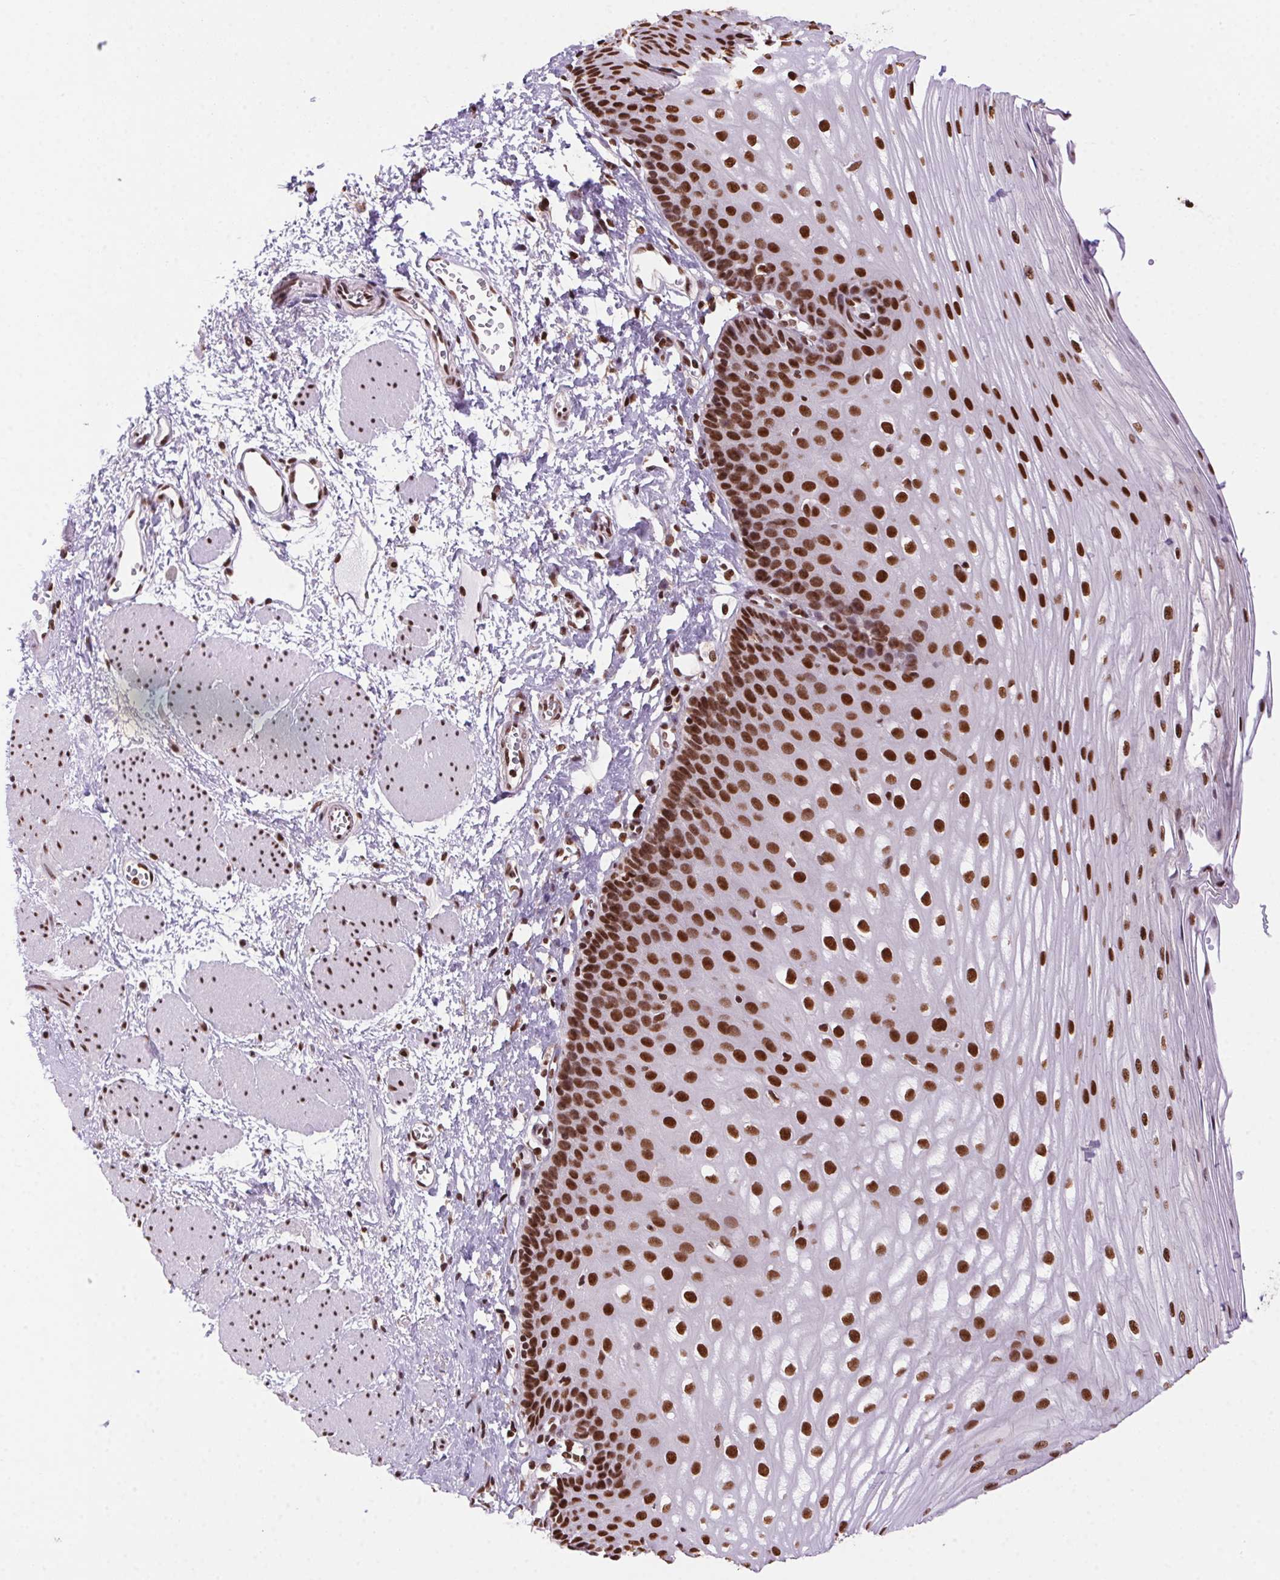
{"staining": {"intensity": "strong", "quantity": ">75%", "location": "nuclear"}, "tissue": "esophagus", "cell_type": "Squamous epithelial cells", "image_type": "normal", "snomed": [{"axis": "morphology", "description": "Normal tissue, NOS"}, {"axis": "topography", "description": "Esophagus"}], "caption": "Immunohistochemistry (IHC) micrograph of normal esophagus: human esophagus stained using IHC shows high levels of strong protein expression localized specifically in the nuclear of squamous epithelial cells, appearing as a nuclear brown color.", "gene": "ZNF207", "patient": {"sex": "male", "age": 62}}